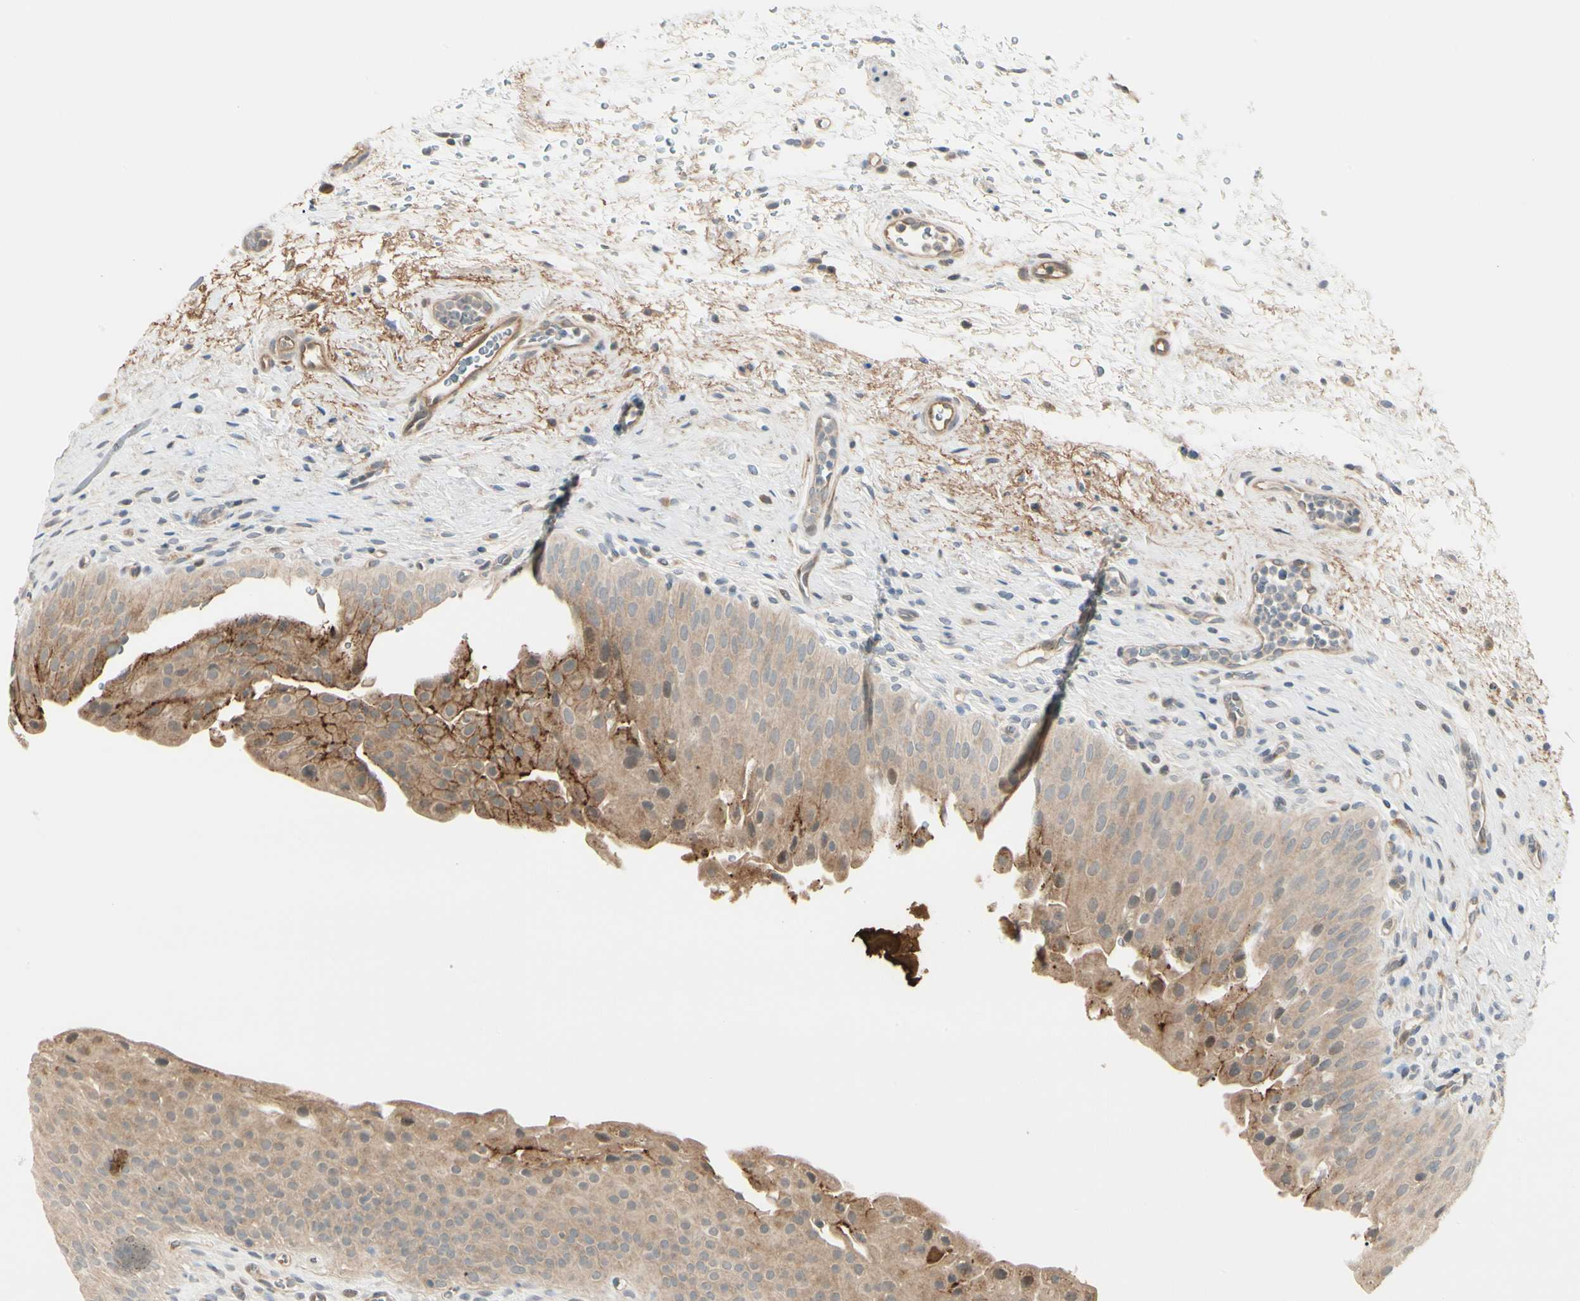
{"staining": {"intensity": "weak", "quantity": ">75%", "location": "cytoplasmic/membranous"}, "tissue": "urinary bladder", "cell_type": "Urothelial cells", "image_type": "normal", "snomed": [{"axis": "morphology", "description": "Normal tissue, NOS"}, {"axis": "morphology", "description": "Urothelial carcinoma, High grade"}, {"axis": "topography", "description": "Urinary bladder"}], "caption": "Immunohistochemistry (IHC) micrograph of normal human urinary bladder stained for a protein (brown), which exhibits low levels of weak cytoplasmic/membranous positivity in approximately >75% of urothelial cells.", "gene": "F2R", "patient": {"sex": "male", "age": 46}}